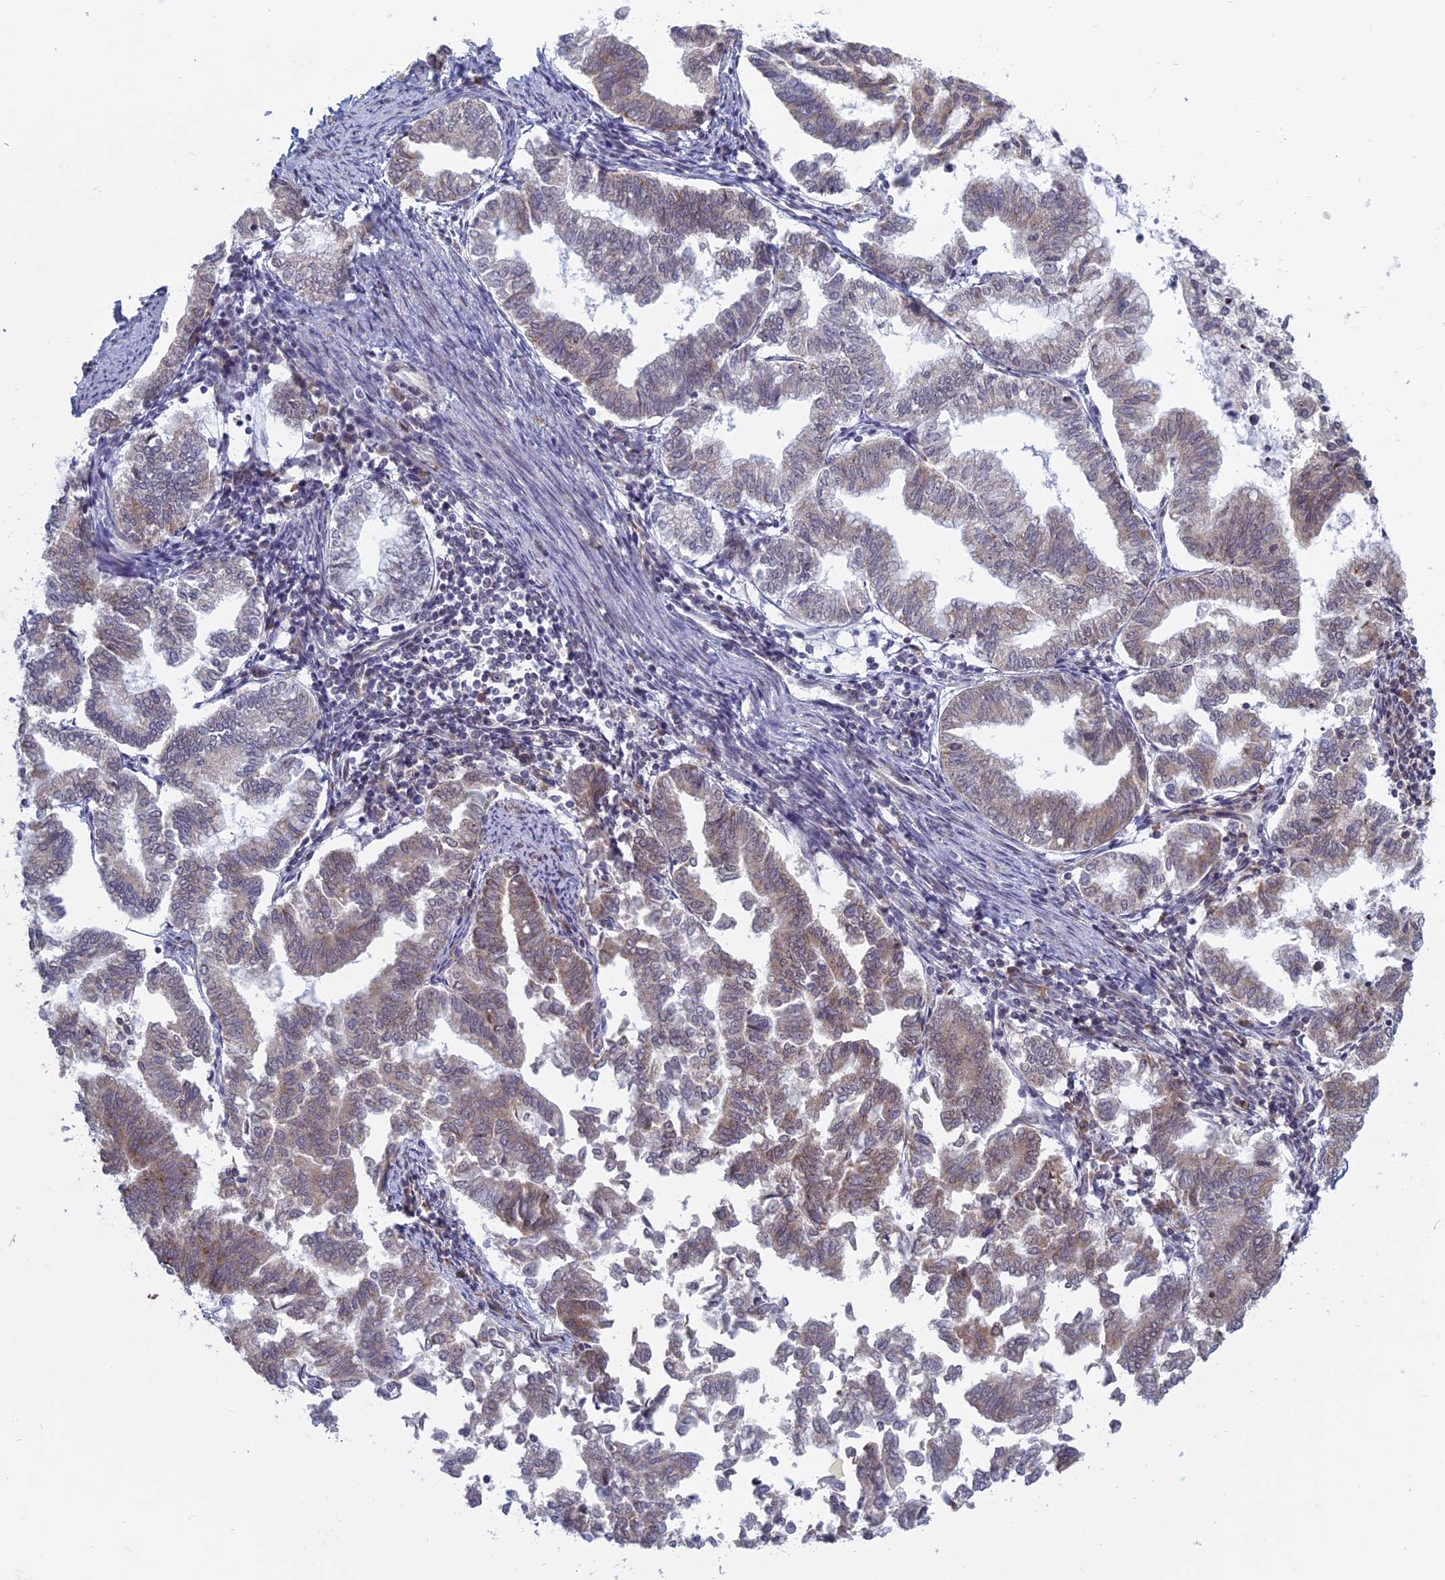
{"staining": {"intensity": "weak", "quantity": "25%-75%", "location": "cytoplasmic/membranous"}, "tissue": "endometrial cancer", "cell_type": "Tumor cells", "image_type": "cancer", "snomed": [{"axis": "morphology", "description": "Adenocarcinoma, NOS"}, {"axis": "topography", "description": "Endometrium"}], "caption": "Weak cytoplasmic/membranous expression for a protein is present in about 25%-75% of tumor cells of endometrial adenocarcinoma using IHC.", "gene": "RPS19BP1", "patient": {"sex": "female", "age": 79}}